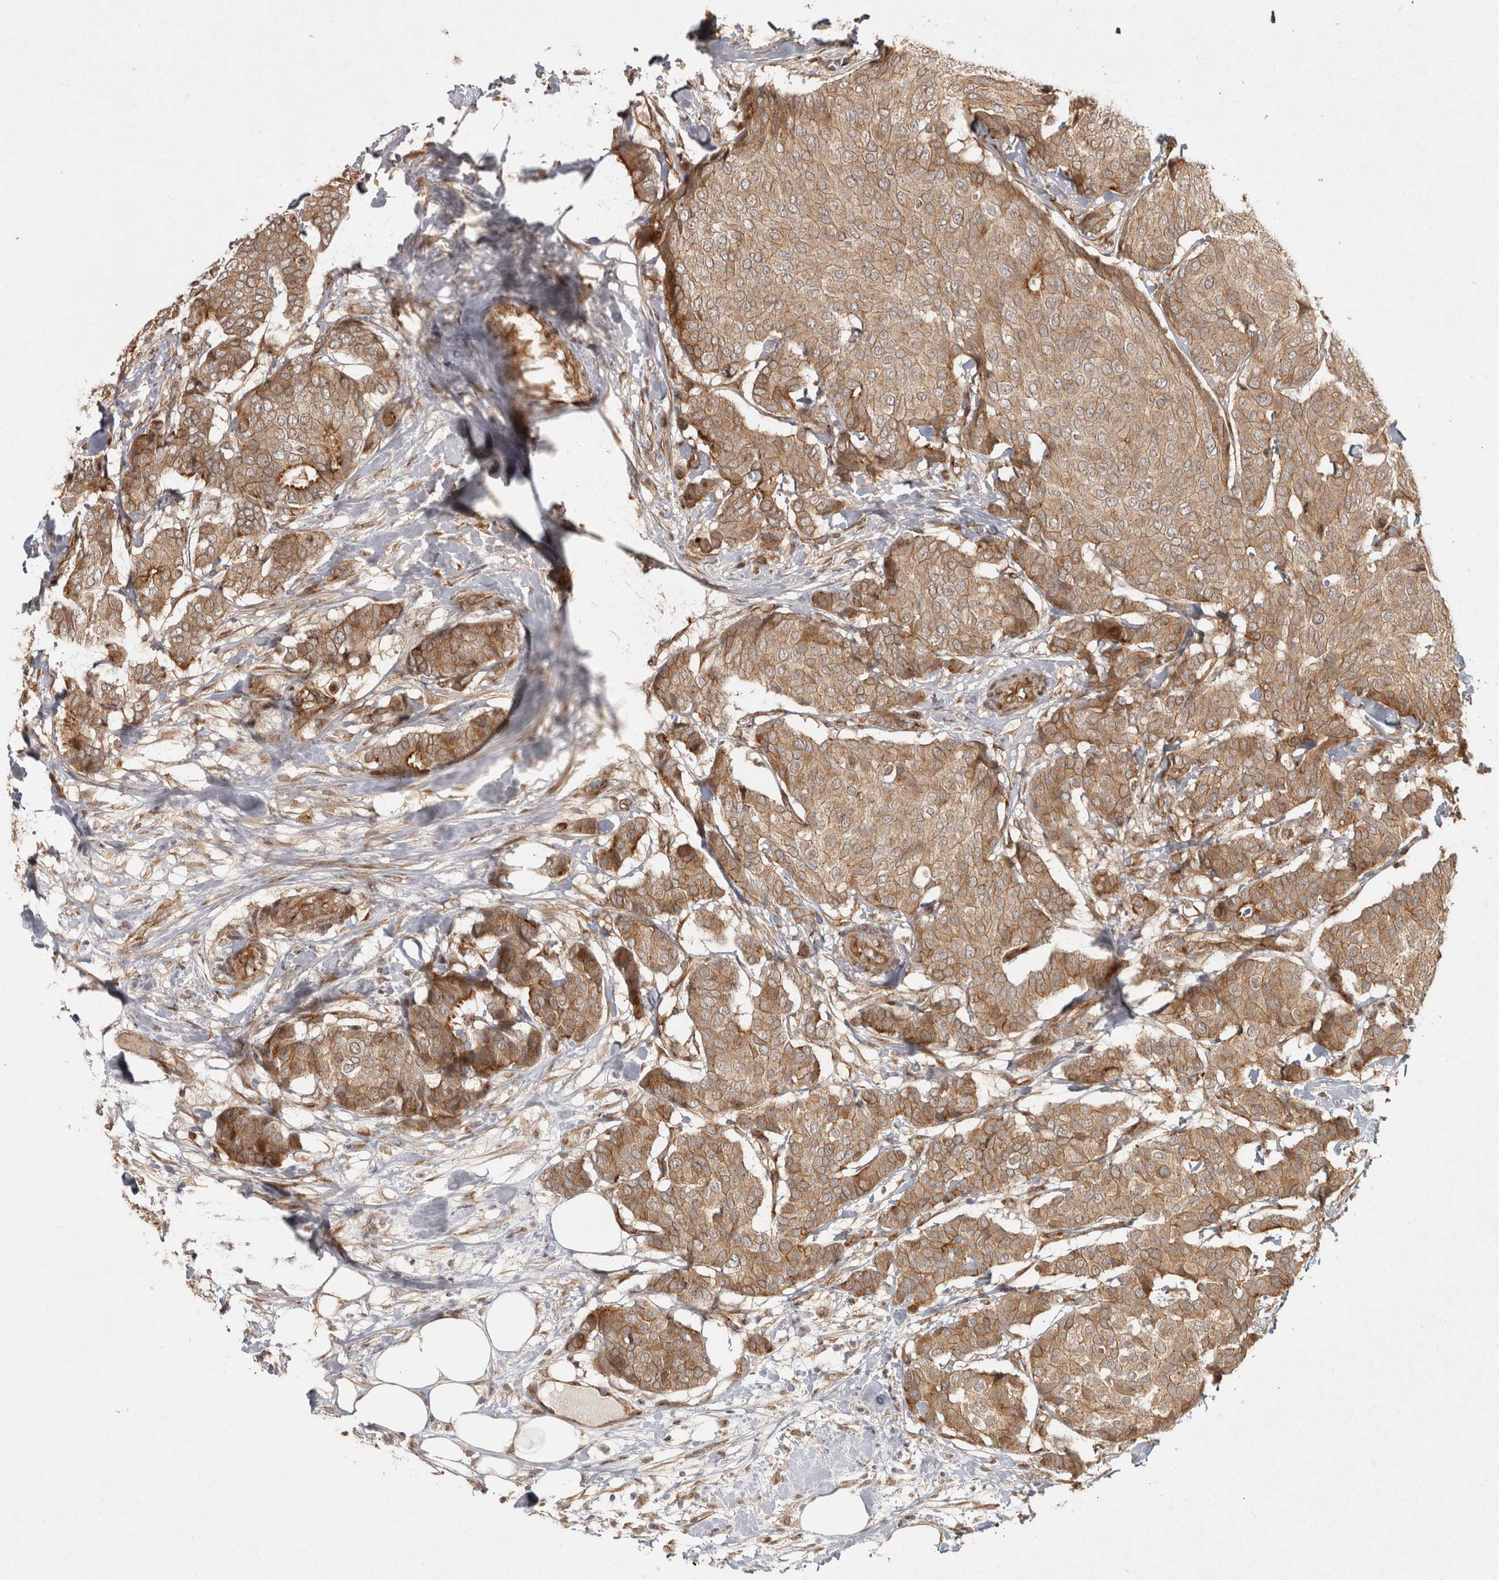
{"staining": {"intensity": "moderate", "quantity": "25%-75%", "location": "cytoplasmic/membranous"}, "tissue": "breast cancer", "cell_type": "Tumor cells", "image_type": "cancer", "snomed": [{"axis": "morphology", "description": "Duct carcinoma"}, {"axis": "topography", "description": "Breast"}], "caption": "Immunohistochemistry image of human breast cancer stained for a protein (brown), which exhibits medium levels of moderate cytoplasmic/membranous expression in about 25%-75% of tumor cells.", "gene": "CAMSAP2", "patient": {"sex": "female", "age": 75}}